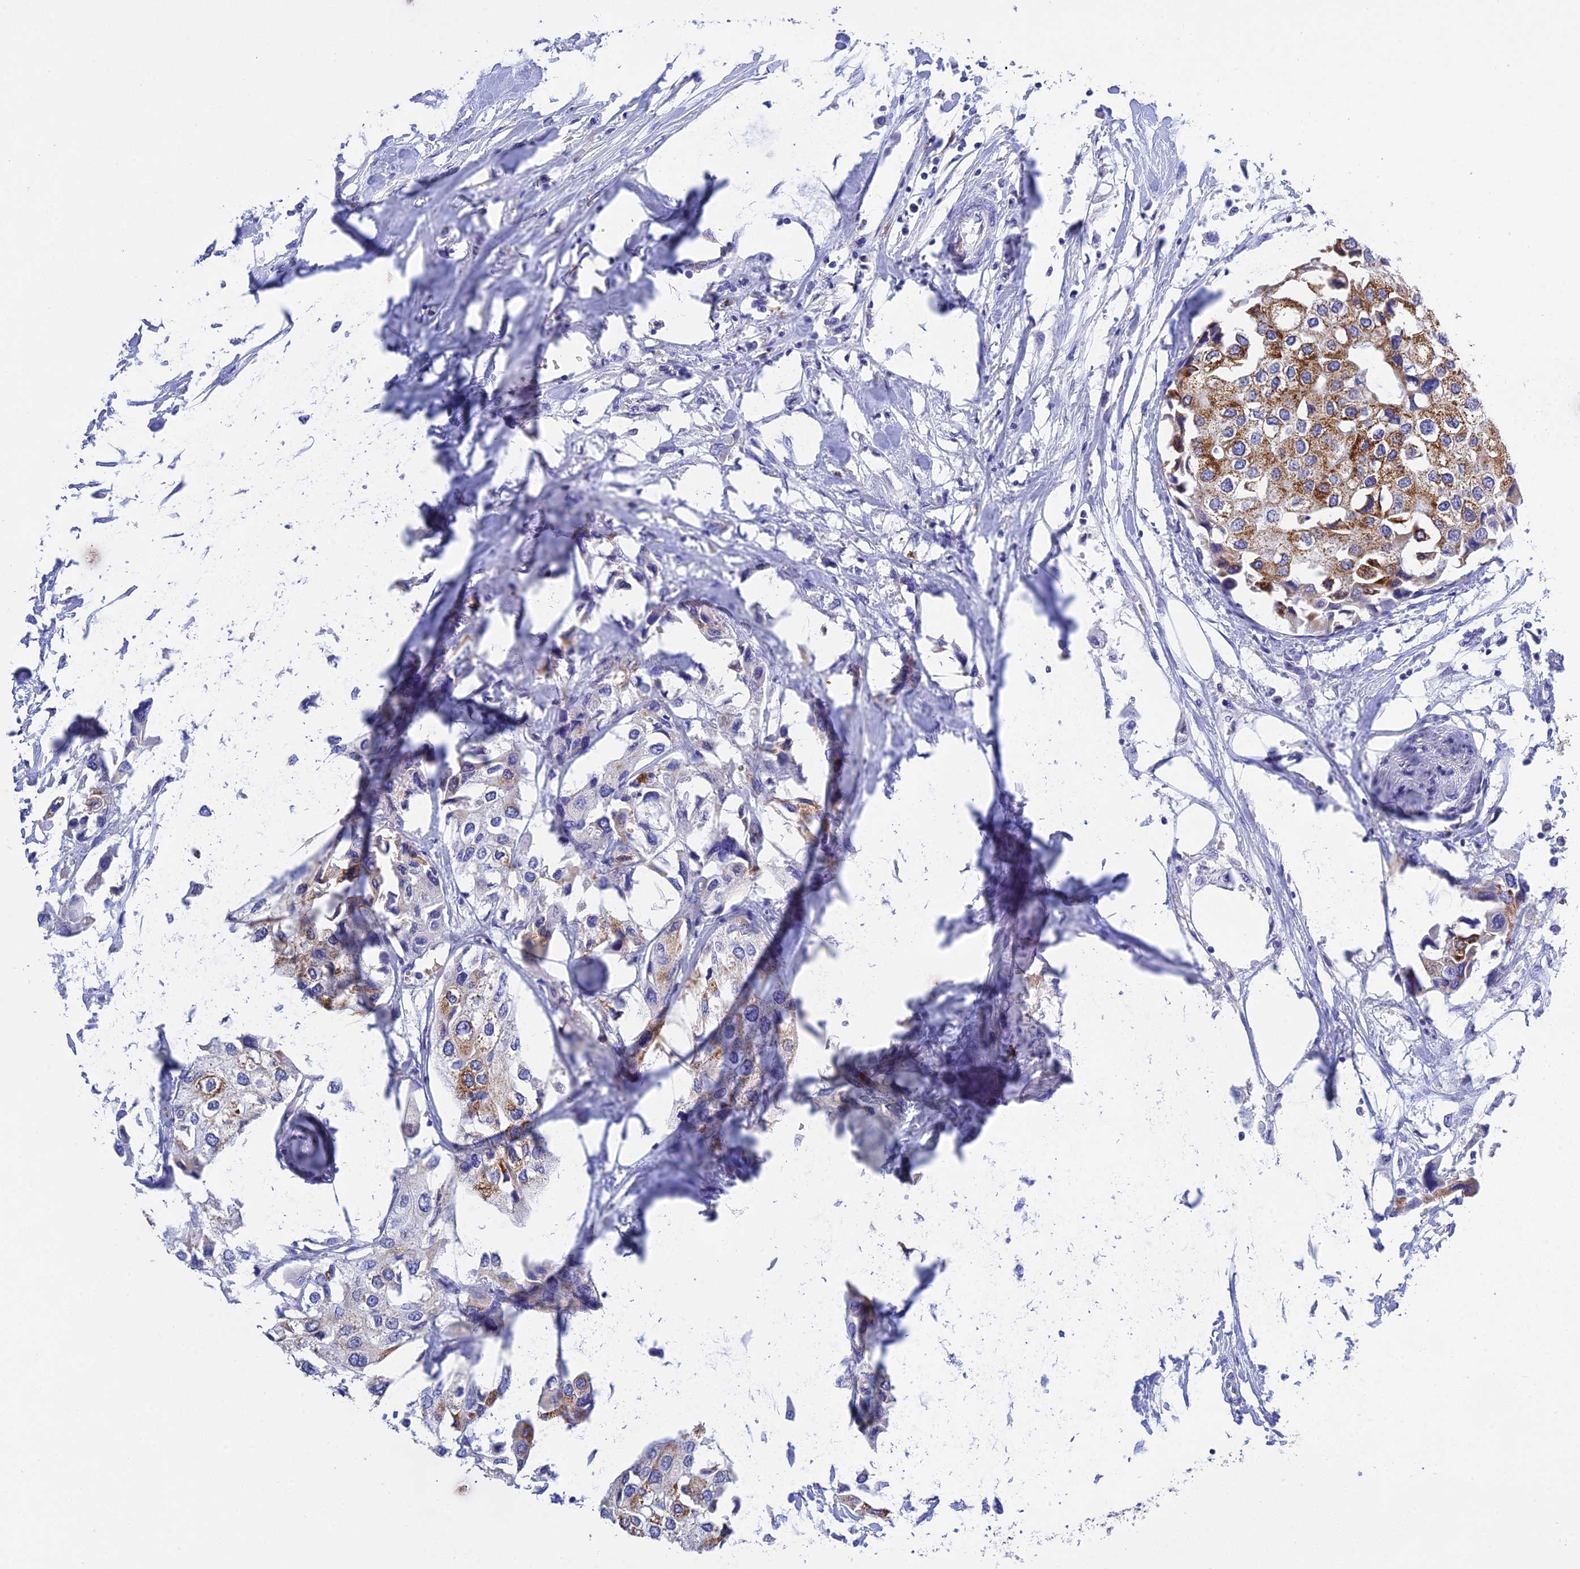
{"staining": {"intensity": "moderate", "quantity": "25%-75%", "location": "cytoplasmic/membranous"}, "tissue": "urothelial cancer", "cell_type": "Tumor cells", "image_type": "cancer", "snomed": [{"axis": "morphology", "description": "Urothelial carcinoma, High grade"}, {"axis": "topography", "description": "Urinary bladder"}], "caption": "This photomicrograph shows urothelial cancer stained with IHC to label a protein in brown. The cytoplasmic/membranous of tumor cells show moderate positivity for the protein. Nuclei are counter-stained blue.", "gene": "MS4A5", "patient": {"sex": "male", "age": 64}}